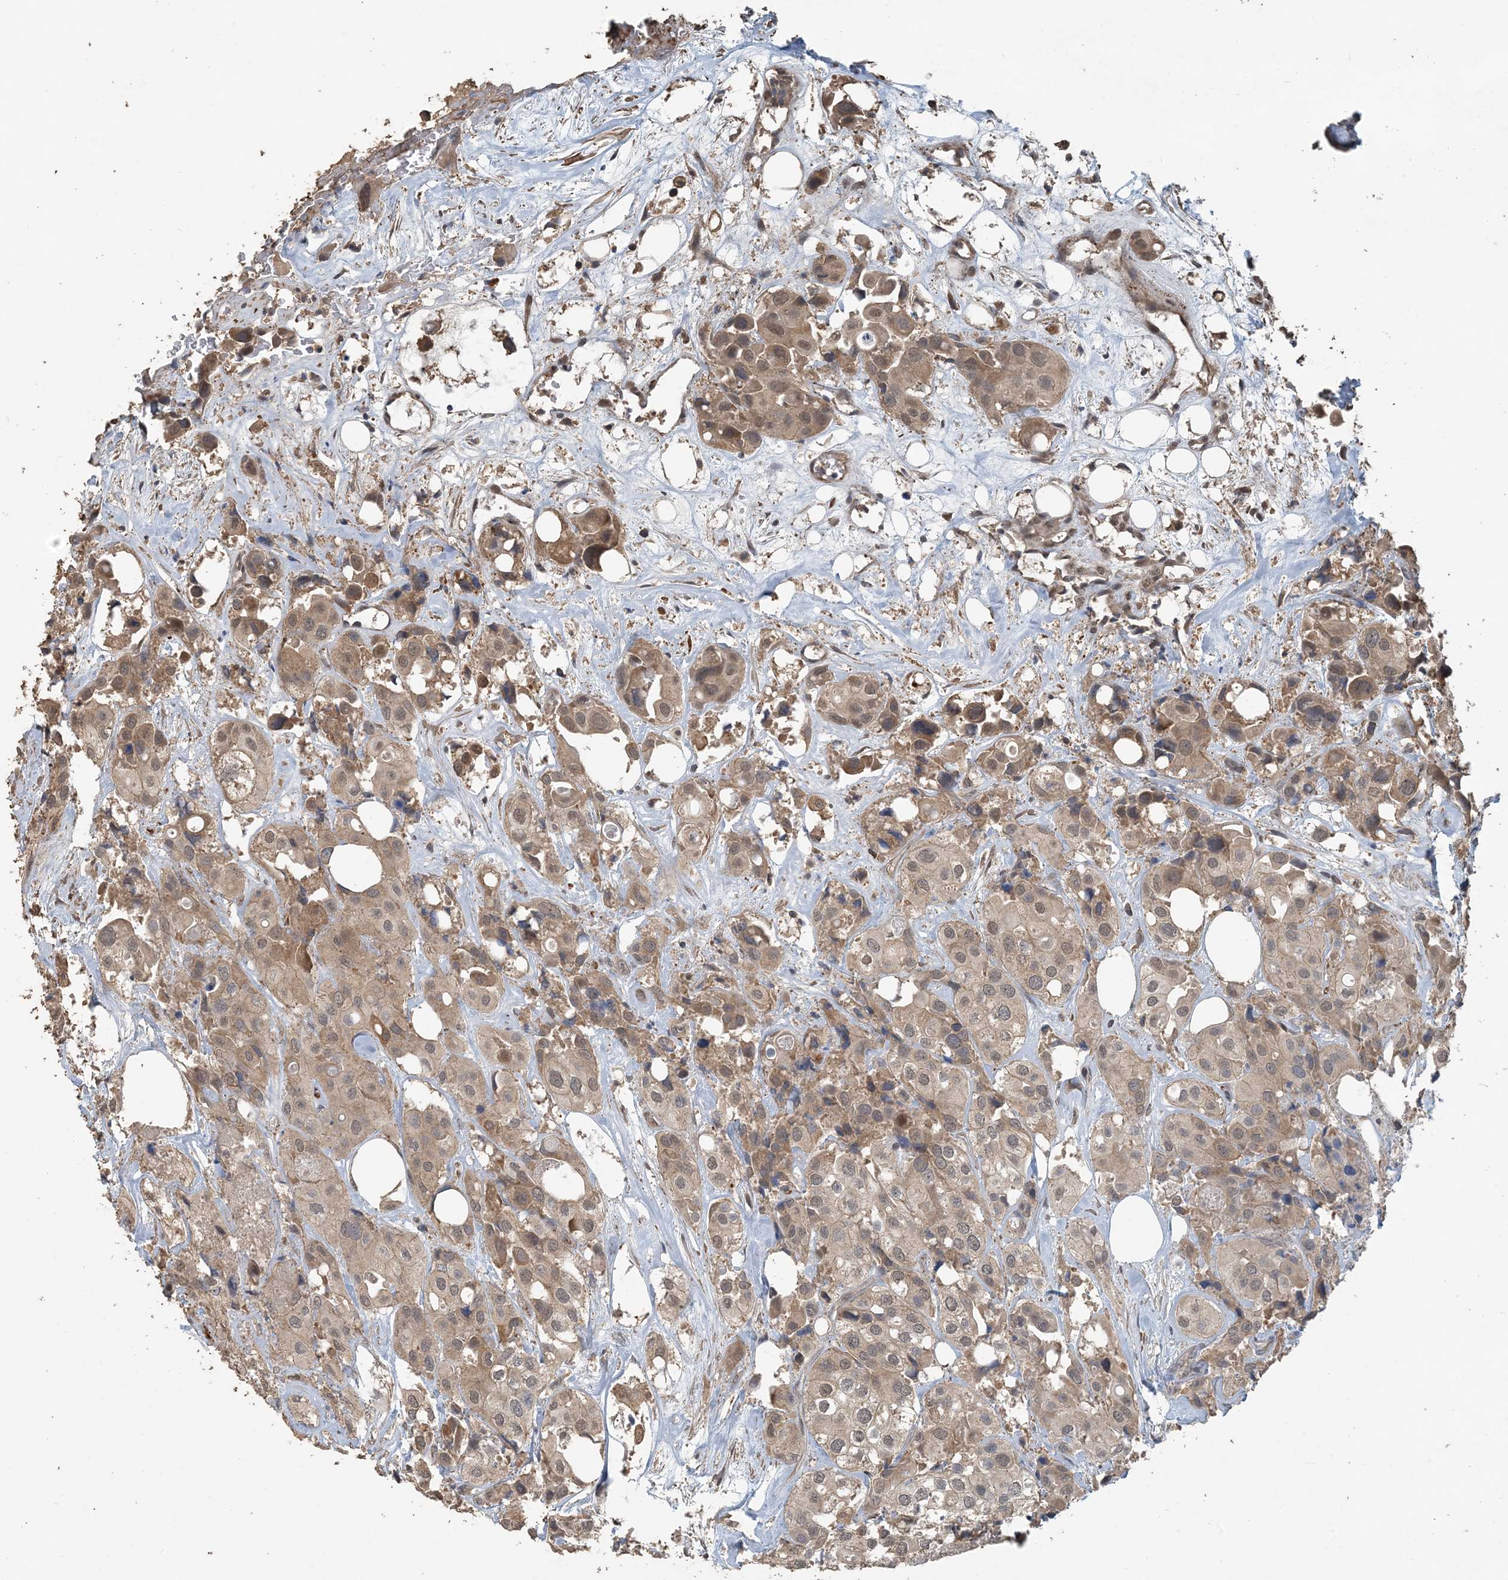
{"staining": {"intensity": "moderate", "quantity": "25%-75%", "location": "cytoplasmic/membranous,nuclear"}, "tissue": "urothelial cancer", "cell_type": "Tumor cells", "image_type": "cancer", "snomed": [{"axis": "morphology", "description": "Urothelial carcinoma, High grade"}, {"axis": "topography", "description": "Urinary bladder"}], "caption": "Urothelial carcinoma (high-grade) stained for a protein (brown) displays moderate cytoplasmic/membranous and nuclear positive positivity in about 25%-75% of tumor cells.", "gene": "ZC3H12A", "patient": {"sex": "male", "age": 64}}